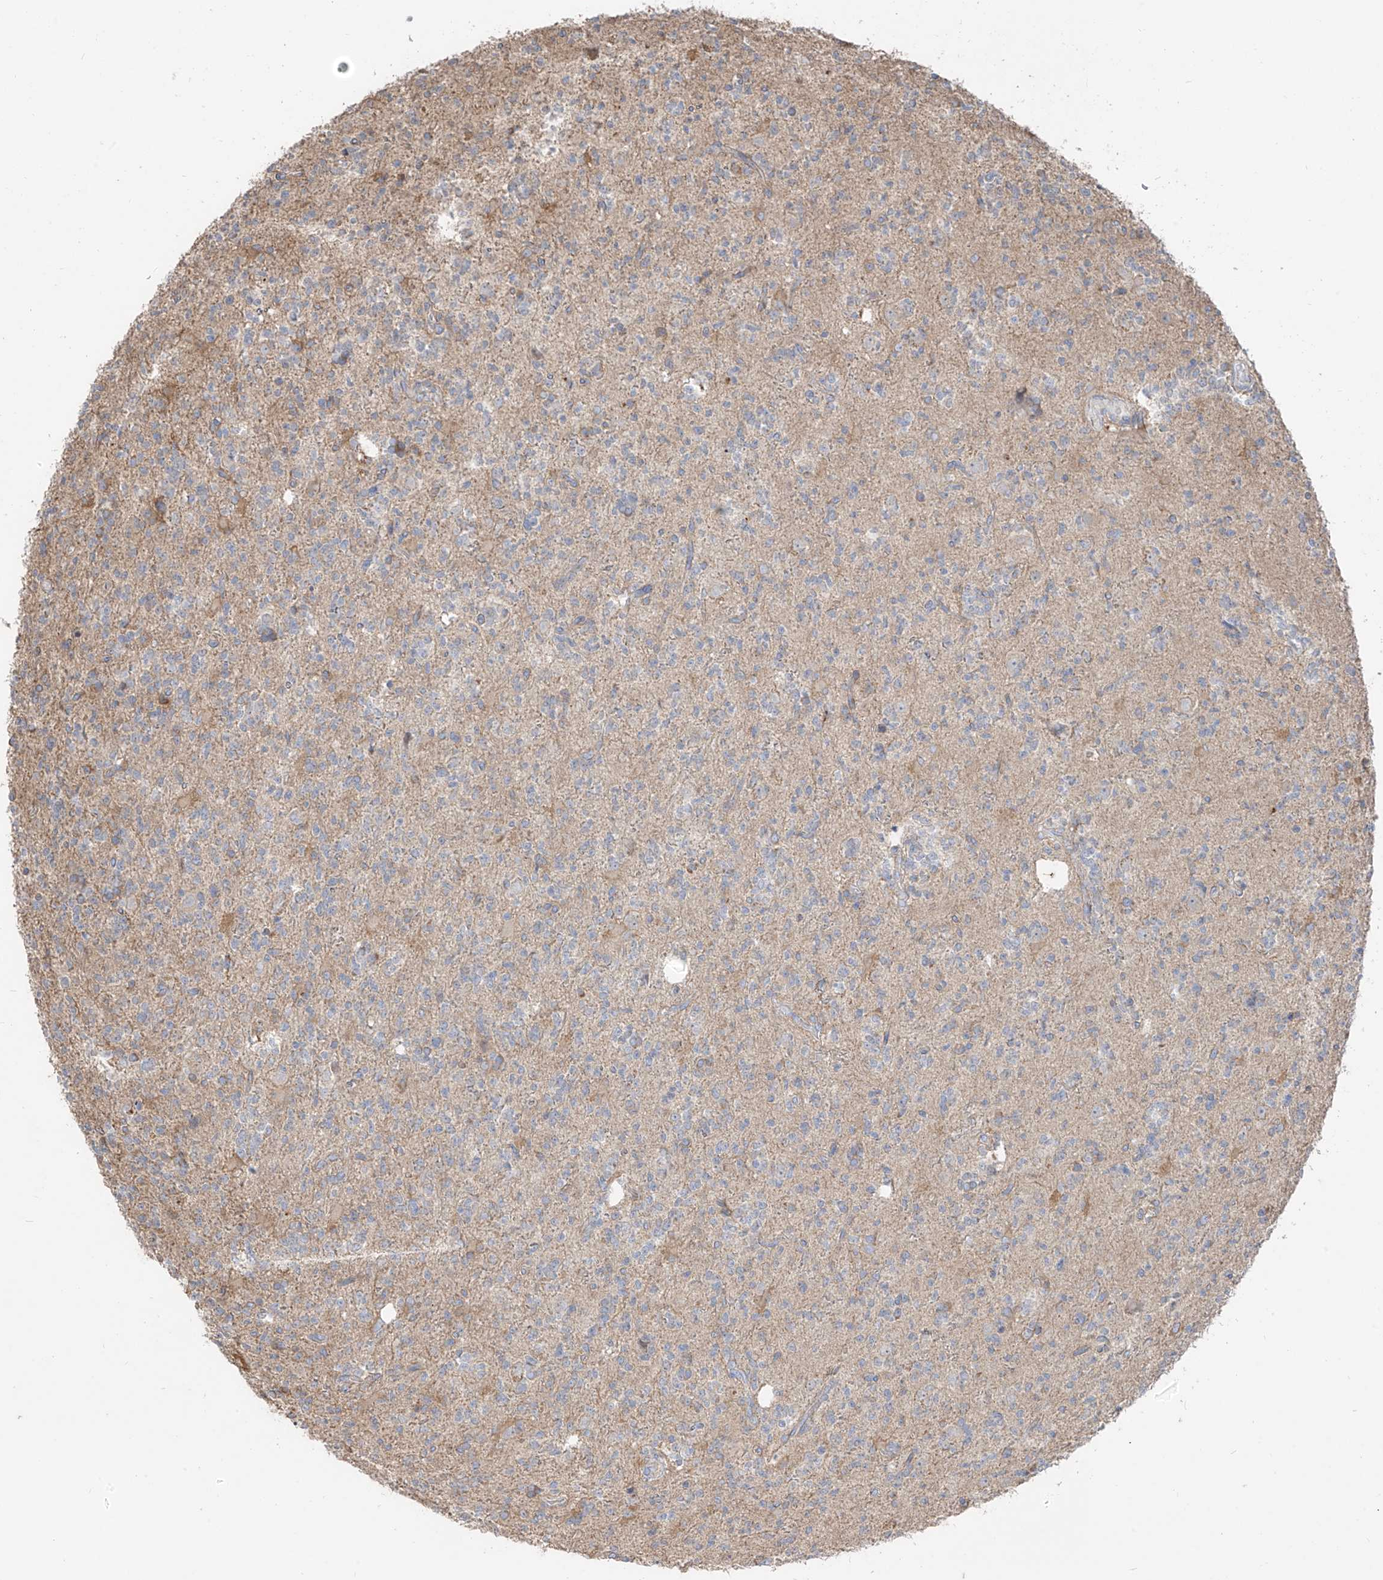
{"staining": {"intensity": "weak", "quantity": "<25%", "location": "cytoplasmic/membranous"}, "tissue": "glioma", "cell_type": "Tumor cells", "image_type": "cancer", "snomed": [{"axis": "morphology", "description": "Glioma, malignant, High grade"}, {"axis": "topography", "description": "Brain"}], "caption": "The photomicrograph displays no staining of tumor cells in malignant glioma (high-grade).", "gene": "ETHE1", "patient": {"sex": "female", "age": 62}}